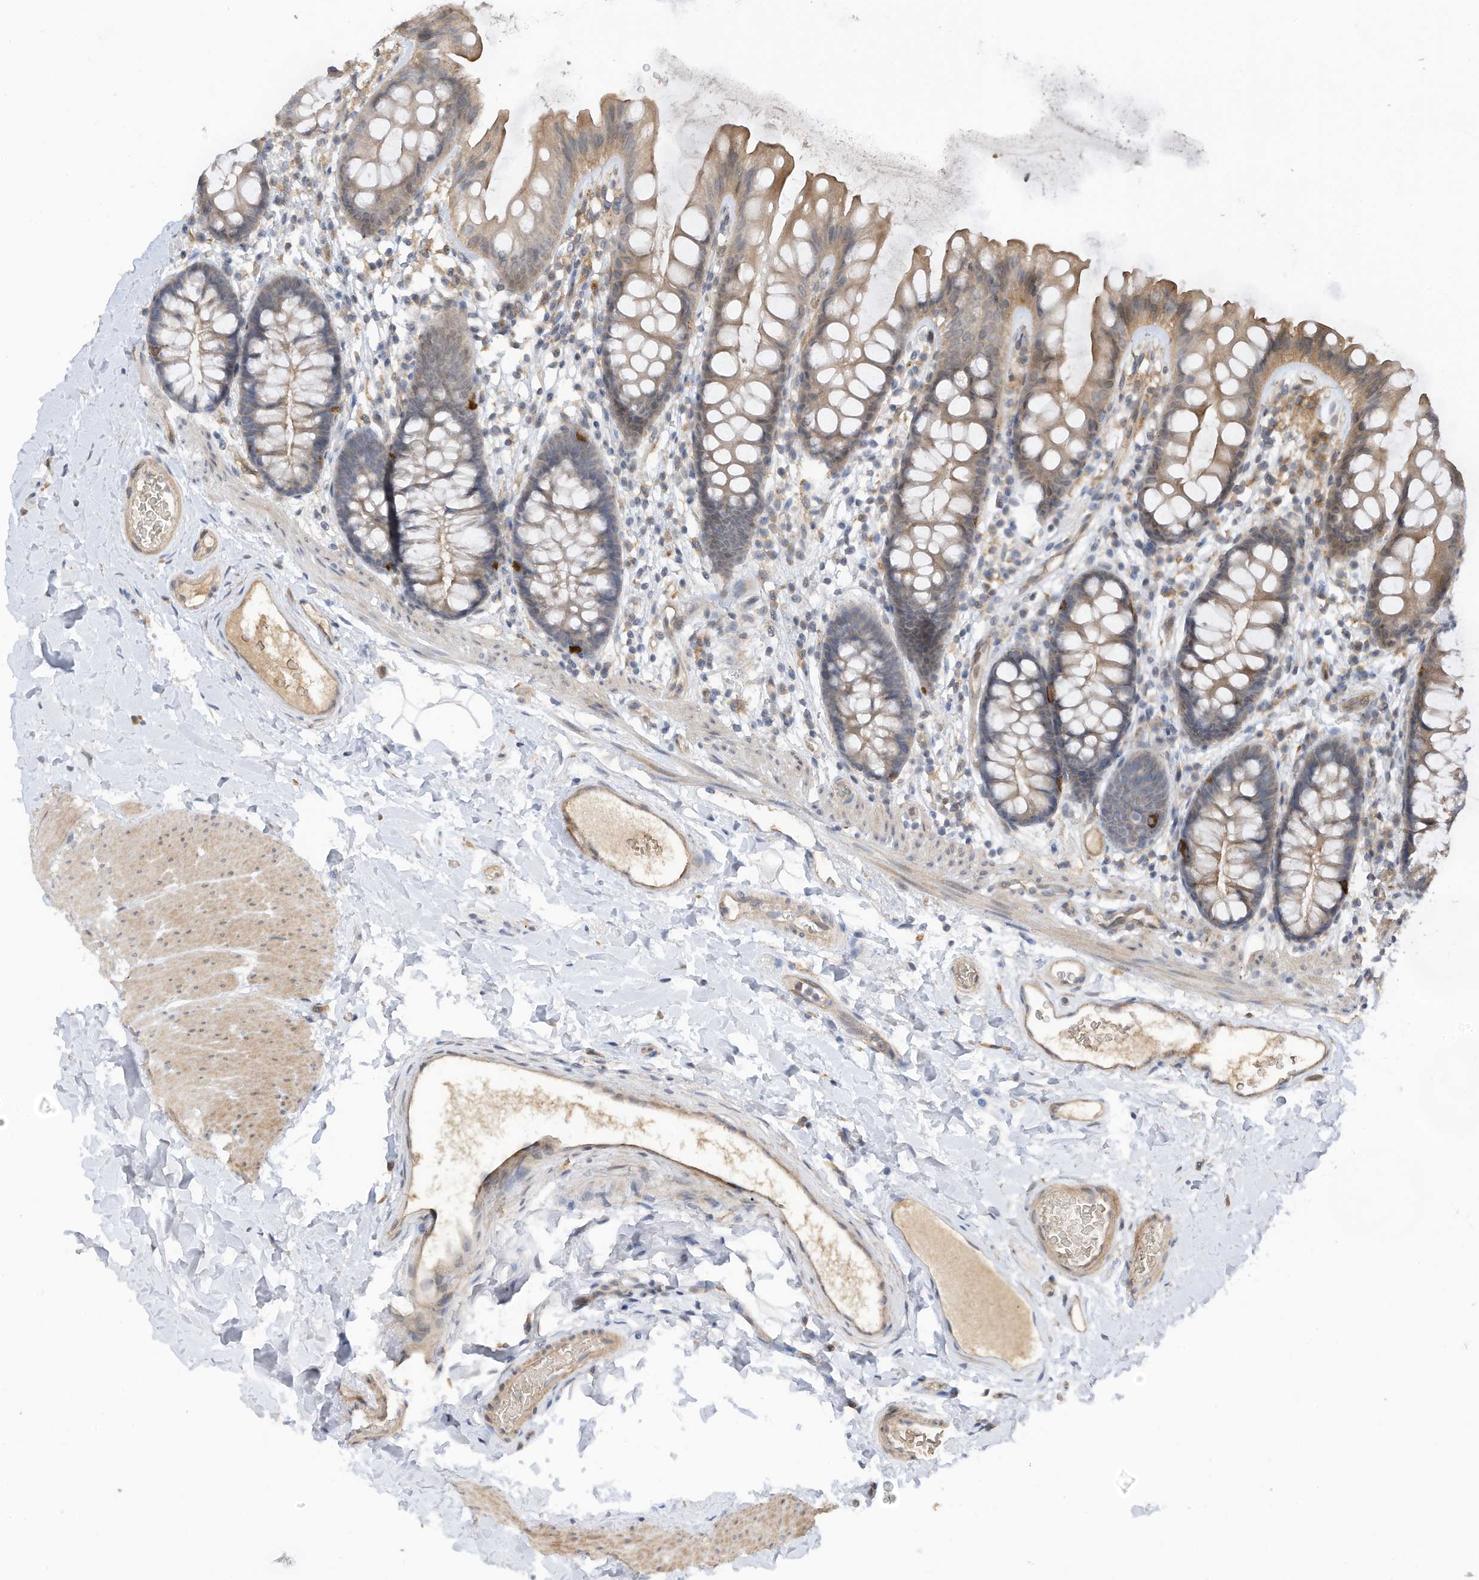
{"staining": {"intensity": "moderate", "quantity": ">75%", "location": "cytoplasmic/membranous"}, "tissue": "colon", "cell_type": "Endothelial cells", "image_type": "normal", "snomed": [{"axis": "morphology", "description": "Normal tissue, NOS"}, {"axis": "topography", "description": "Colon"}], "caption": "Brown immunohistochemical staining in benign human colon displays moderate cytoplasmic/membranous positivity in approximately >75% of endothelial cells. The protein of interest is stained brown, and the nuclei are stained in blue (DAB IHC with brightfield microscopy, high magnification).", "gene": "REC8", "patient": {"sex": "female", "age": 62}}